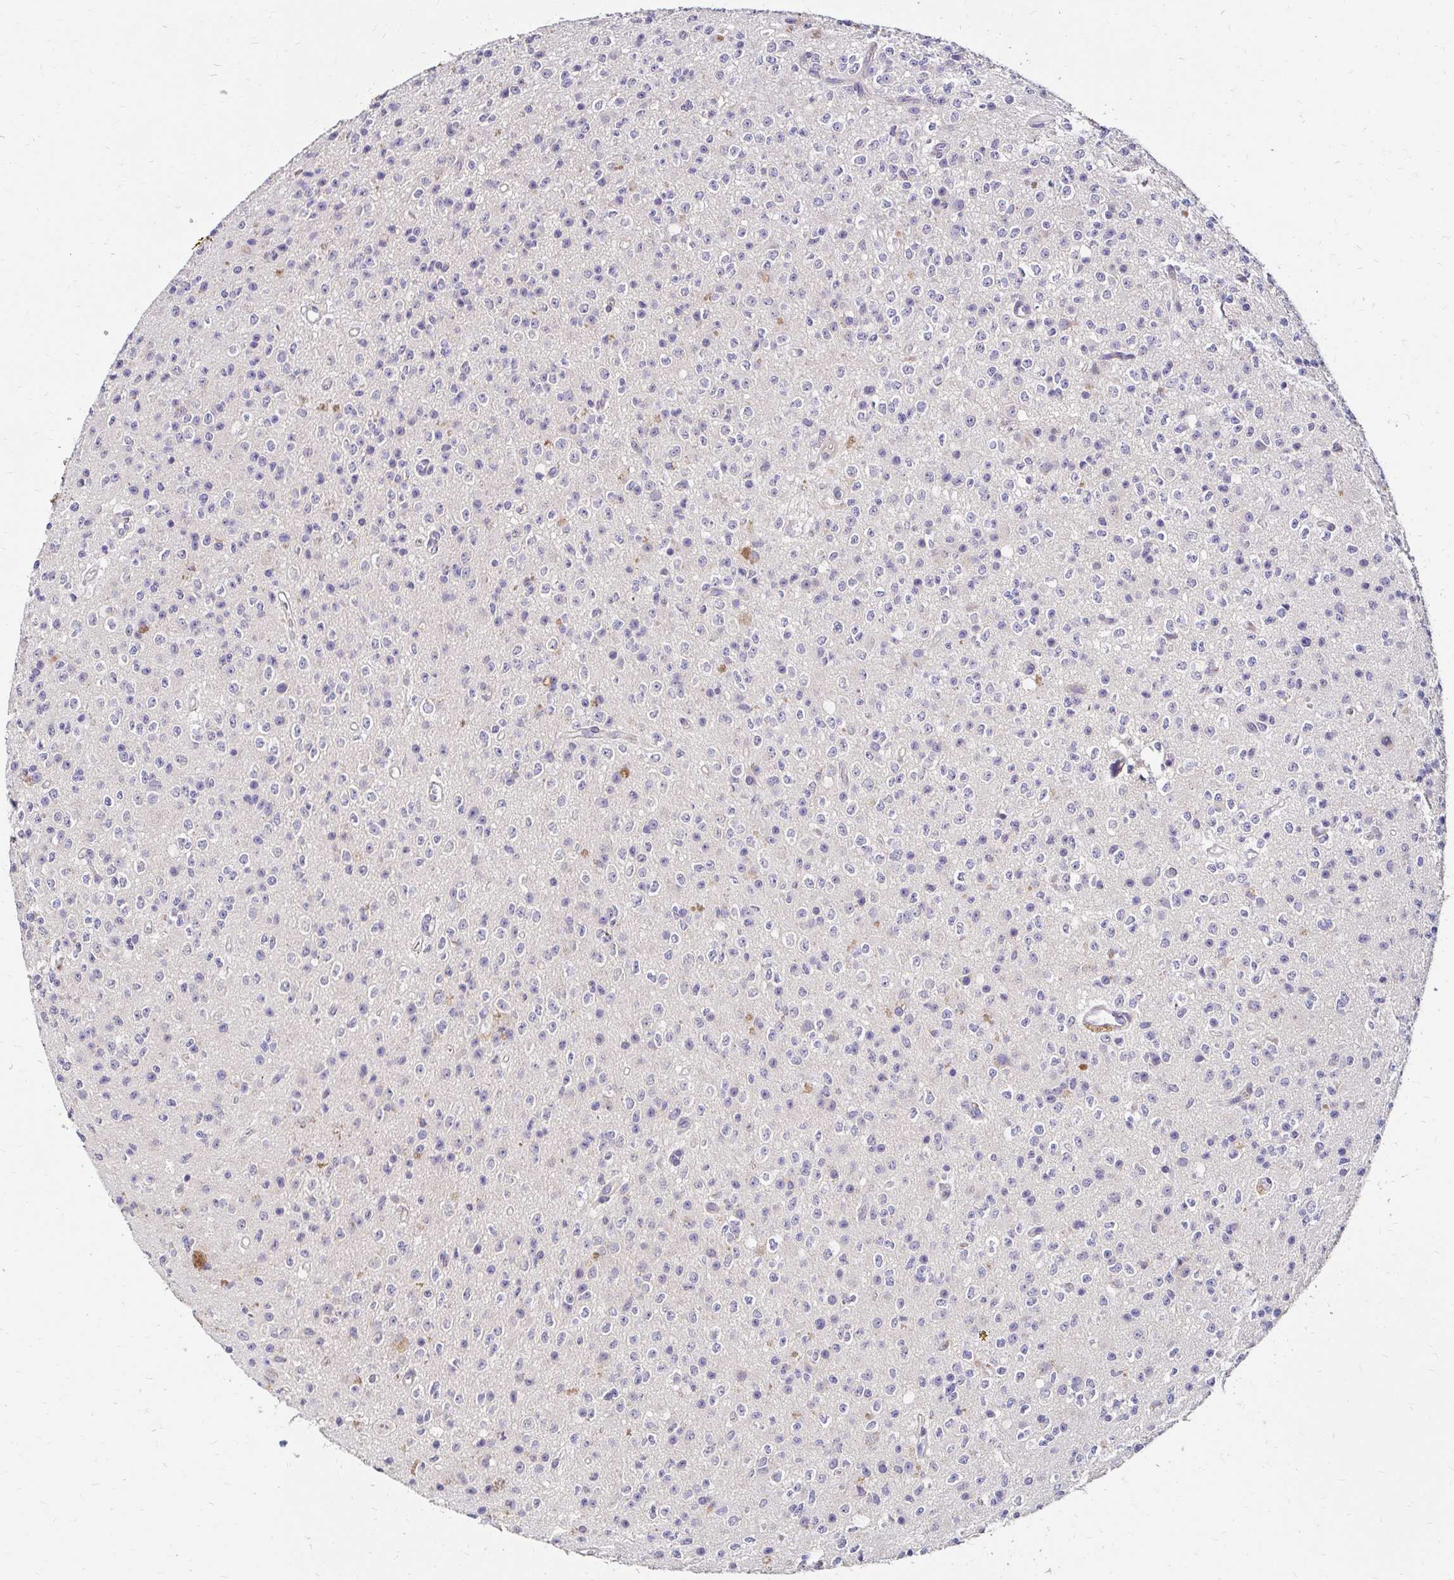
{"staining": {"intensity": "negative", "quantity": "none", "location": "none"}, "tissue": "glioma", "cell_type": "Tumor cells", "image_type": "cancer", "snomed": [{"axis": "morphology", "description": "Glioma, malignant, High grade"}, {"axis": "topography", "description": "Brain"}], "caption": "Malignant glioma (high-grade) stained for a protein using immunohistochemistry displays no expression tumor cells.", "gene": "PRIMA1", "patient": {"sex": "male", "age": 36}}